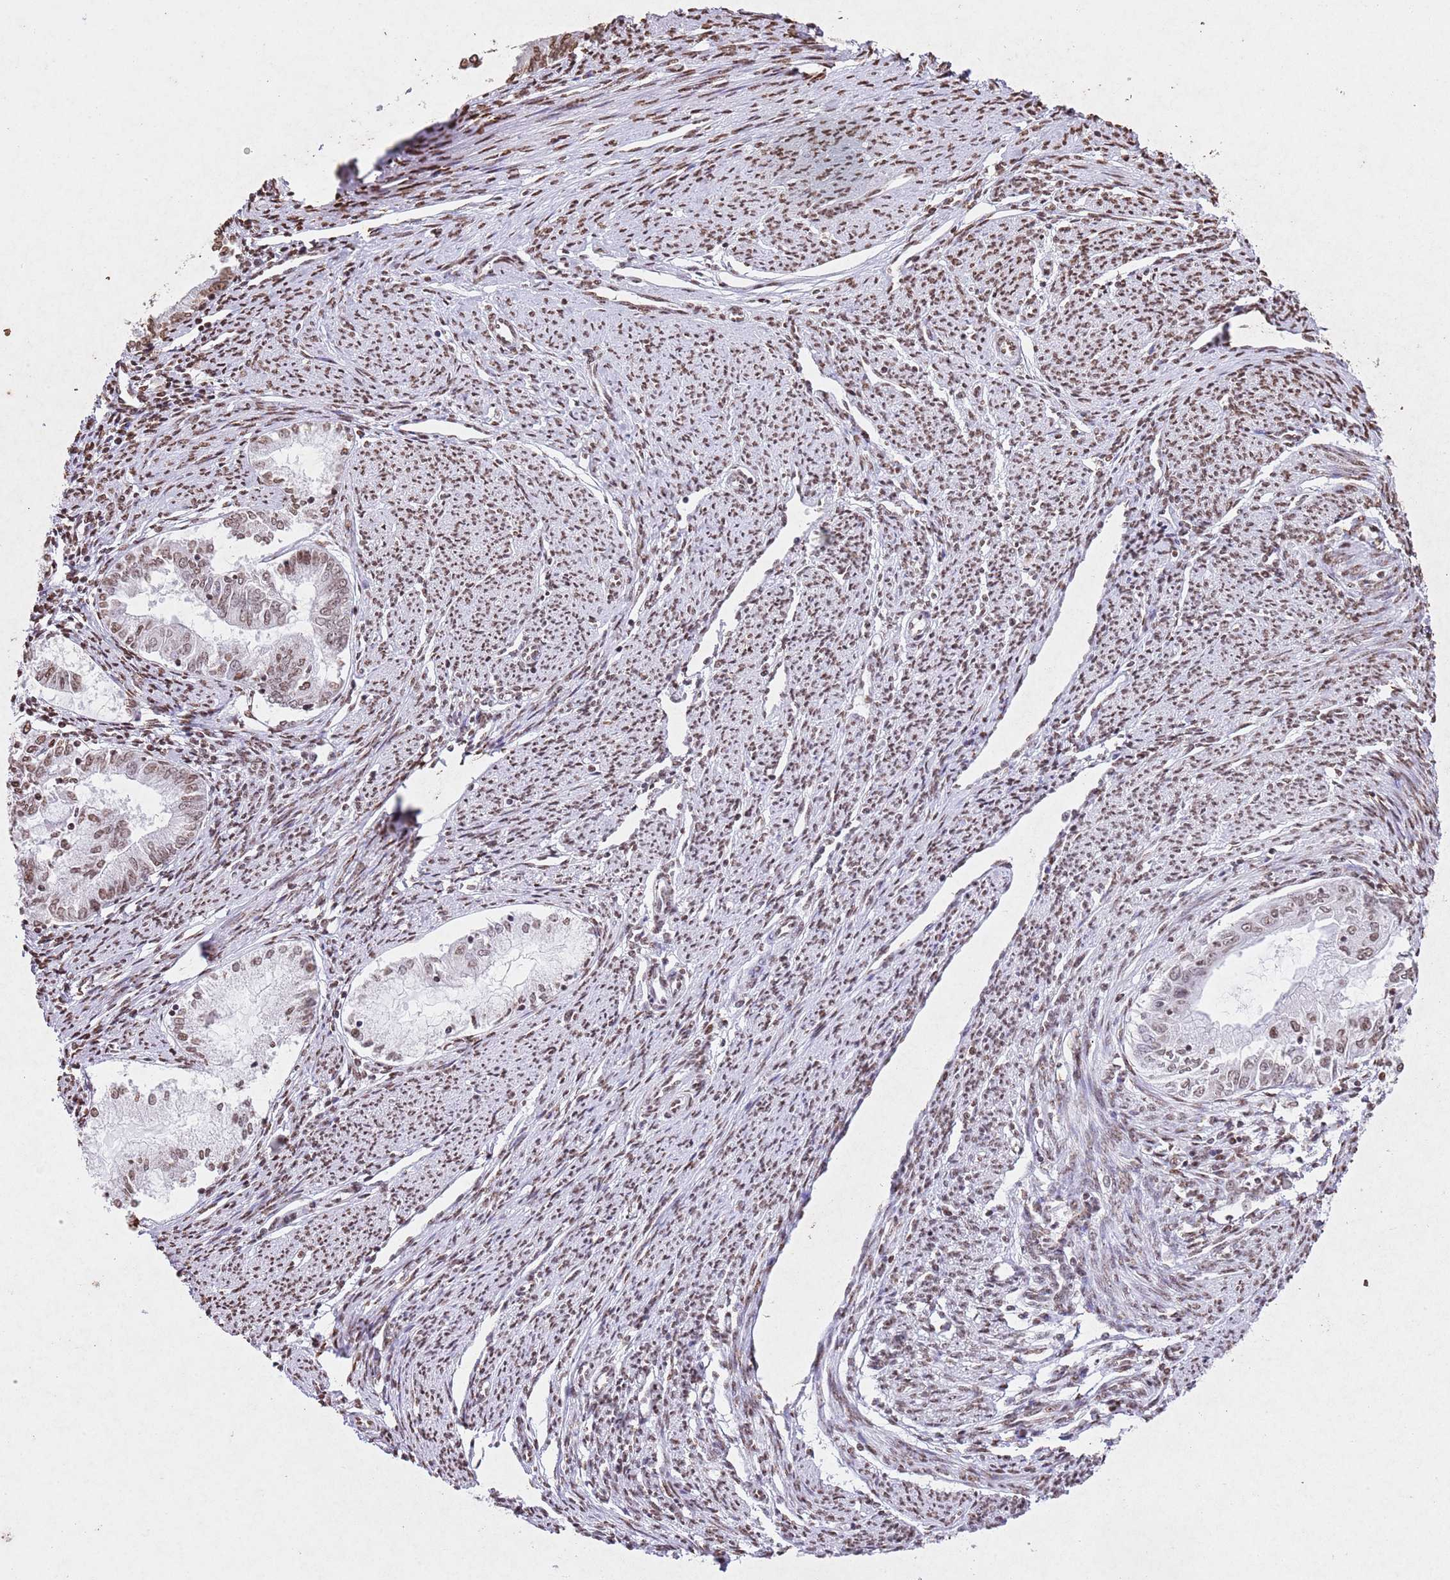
{"staining": {"intensity": "moderate", "quantity": ">75%", "location": "nuclear"}, "tissue": "endometrial cancer", "cell_type": "Tumor cells", "image_type": "cancer", "snomed": [{"axis": "morphology", "description": "Adenocarcinoma, NOS"}, {"axis": "topography", "description": "Endometrium"}], "caption": "IHC micrograph of human endometrial cancer (adenocarcinoma) stained for a protein (brown), which reveals medium levels of moderate nuclear positivity in approximately >75% of tumor cells.", "gene": "BMAL1", "patient": {"sex": "female", "age": 79}}